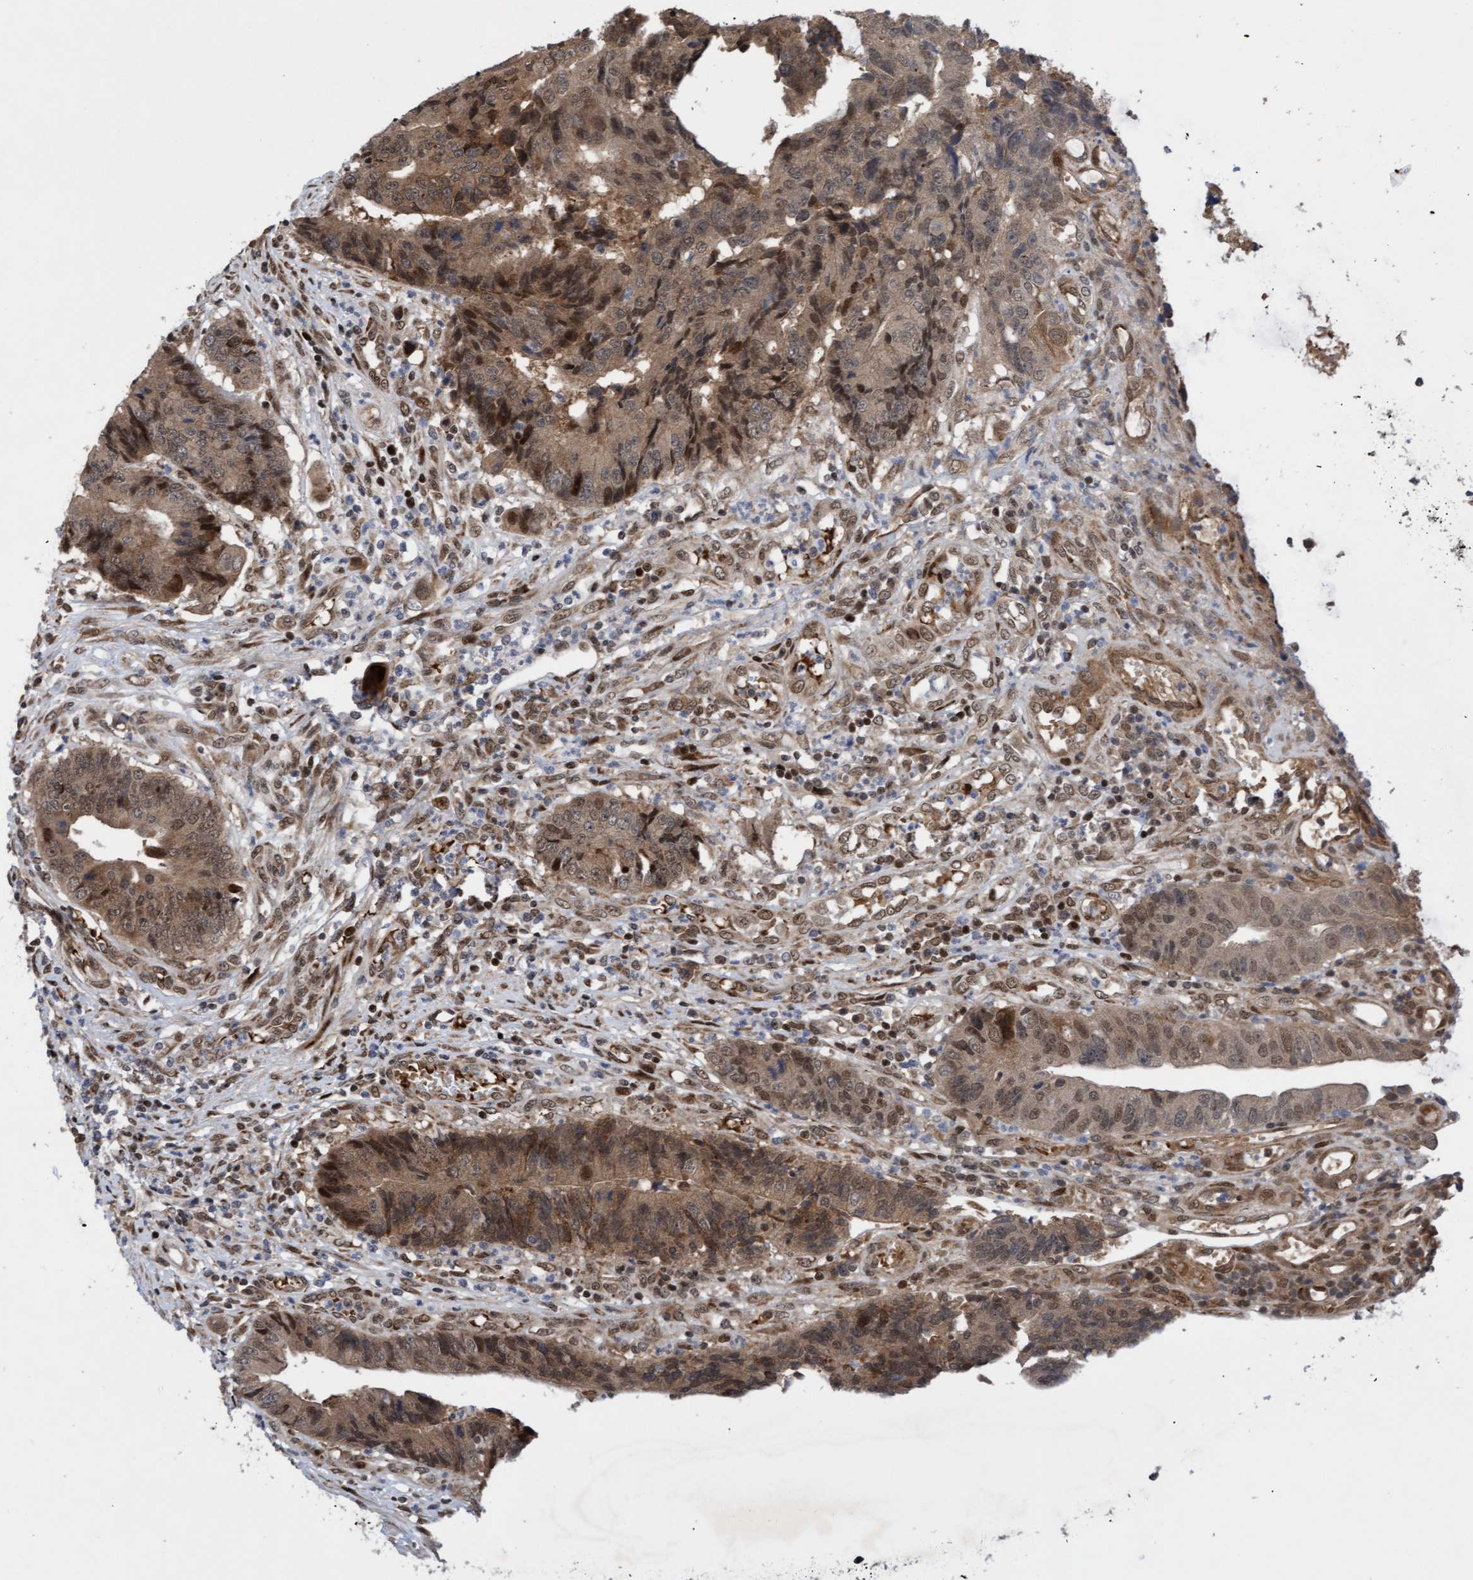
{"staining": {"intensity": "moderate", "quantity": ">75%", "location": "cytoplasmic/membranous,nuclear"}, "tissue": "colorectal cancer", "cell_type": "Tumor cells", "image_type": "cancer", "snomed": [{"axis": "morphology", "description": "Adenocarcinoma, NOS"}, {"axis": "topography", "description": "Rectum"}], "caption": "Moderate cytoplasmic/membranous and nuclear staining for a protein is identified in about >75% of tumor cells of adenocarcinoma (colorectal) using immunohistochemistry.", "gene": "TANC2", "patient": {"sex": "male", "age": 84}}